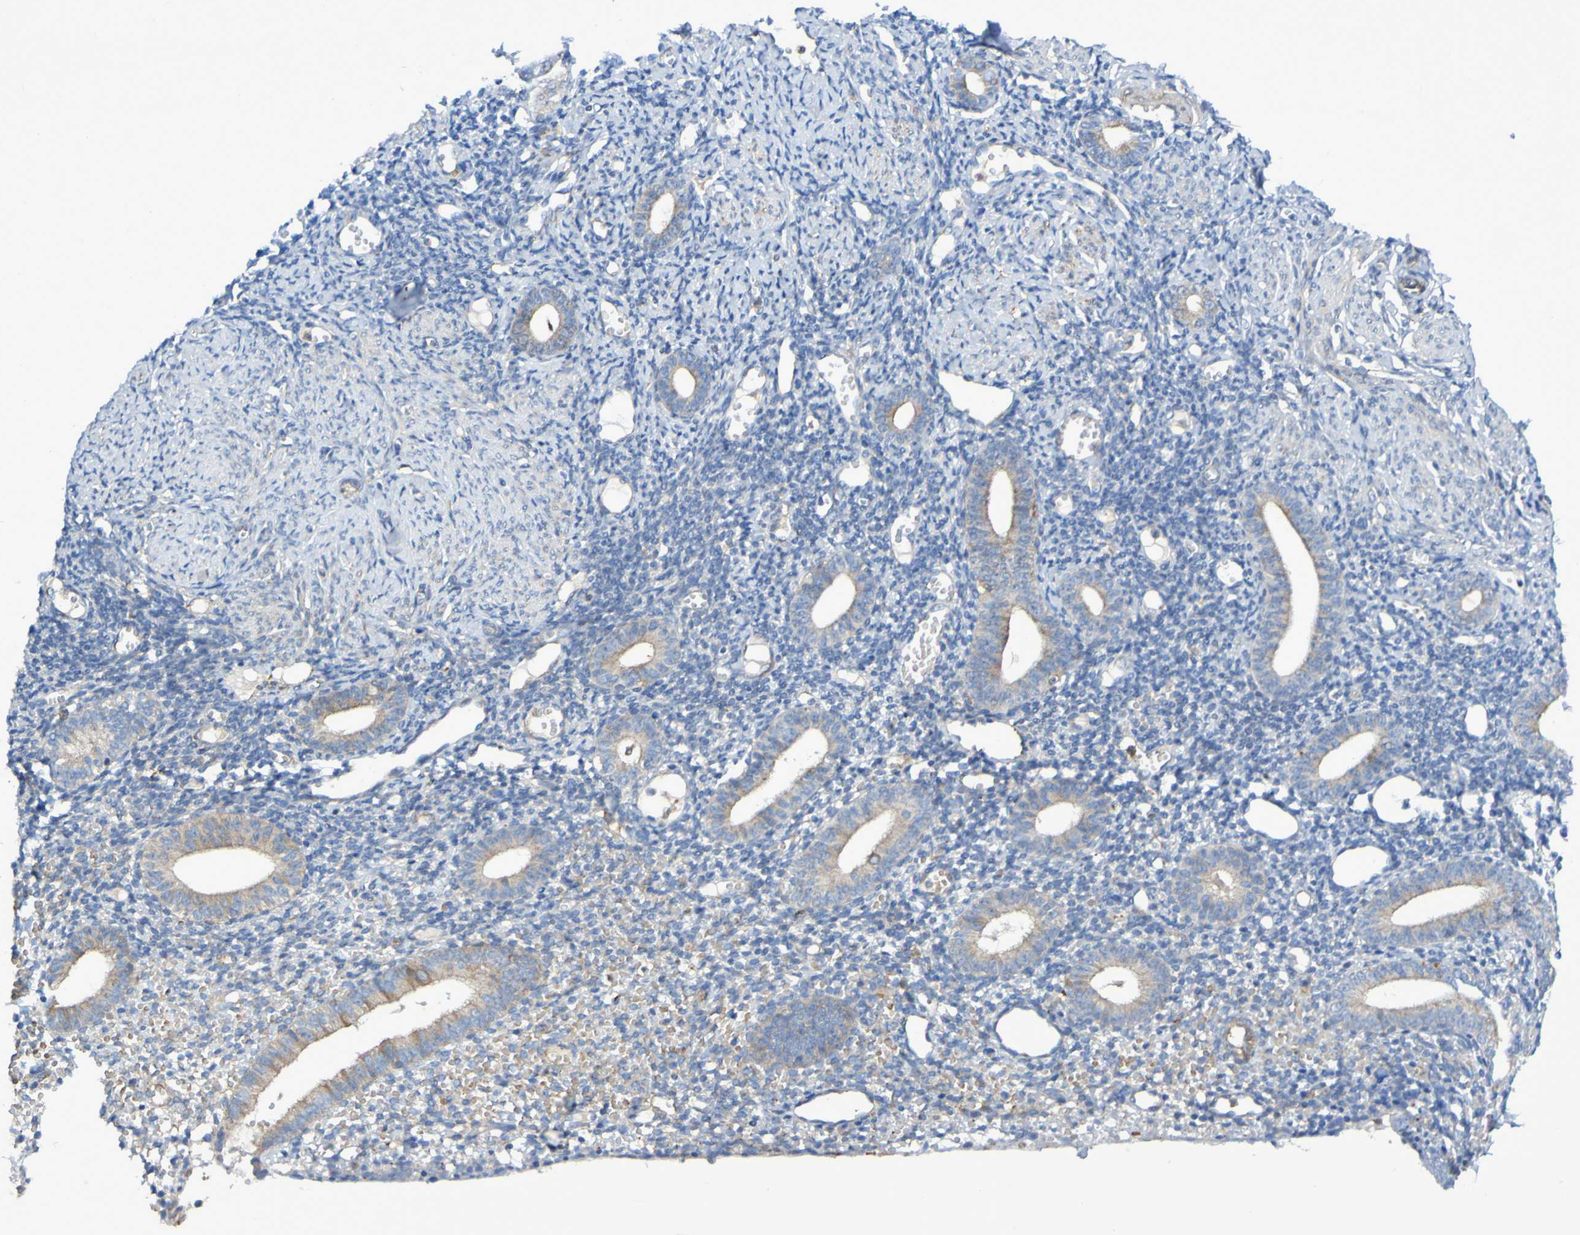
{"staining": {"intensity": "weak", "quantity": "<25%", "location": "cytoplasmic/membranous"}, "tissue": "endometrium", "cell_type": "Cells in endometrial stroma", "image_type": "normal", "snomed": [{"axis": "morphology", "description": "Normal tissue, NOS"}, {"axis": "topography", "description": "Endometrium"}], "caption": "Immunohistochemical staining of benign endometrium displays no significant positivity in cells in endometrial stroma.", "gene": "SCRG1", "patient": {"sex": "female", "age": 50}}